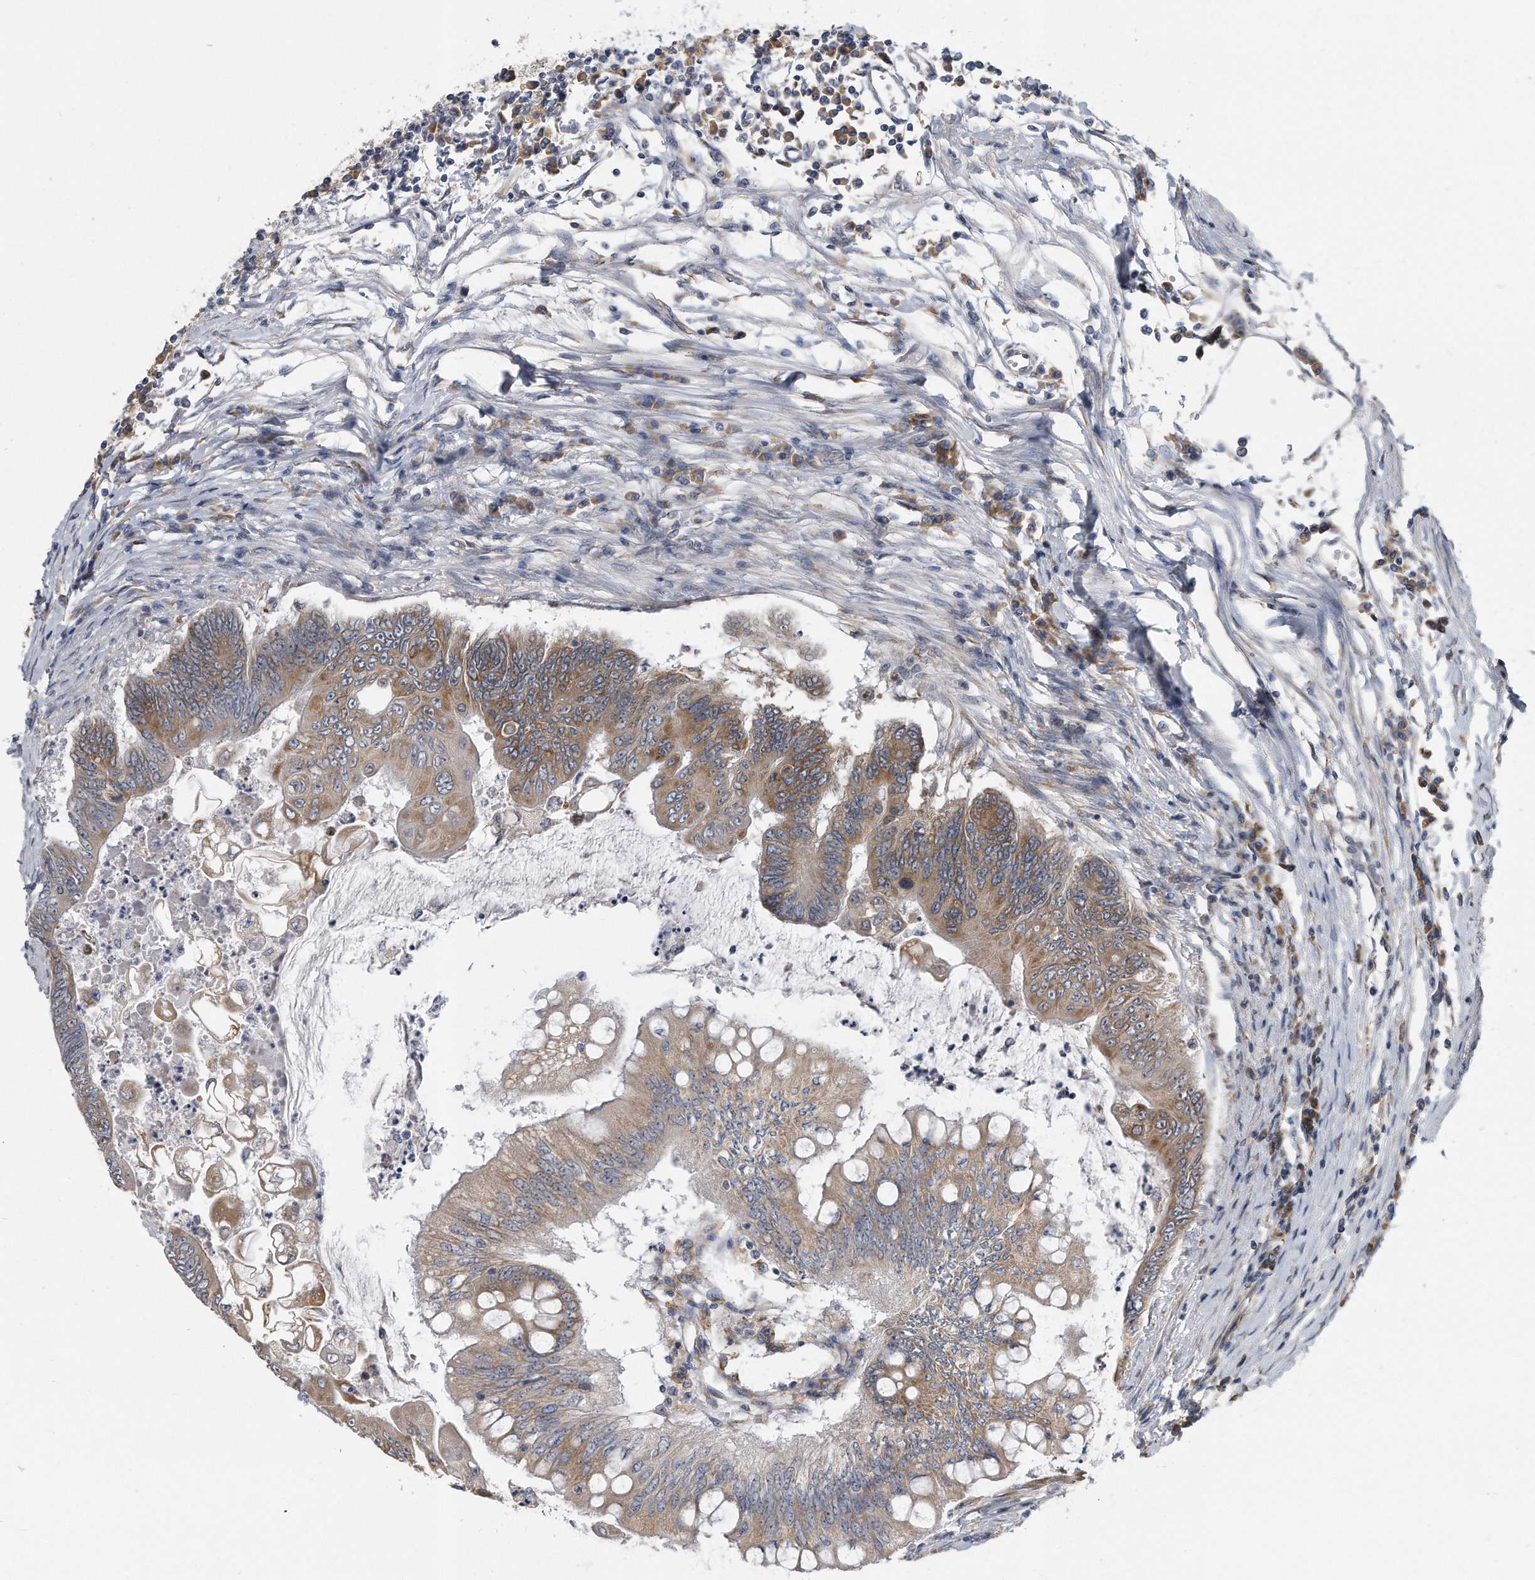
{"staining": {"intensity": "moderate", "quantity": ">75%", "location": "cytoplasmic/membranous"}, "tissue": "colorectal cancer", "cell_type": "Tumor cells", "image_type": "cancer", "snomed": [{"axis": "morphology", "description": "Adenoma, NOS"}, {"axis": "morphology", "description": "Adenocarcinoma, NOS"}, {"axis": "topography", "description": "Colon"}], "caption": "Protein expression analysis of colorectal cancer (adenocarcinoma) displays moderate cytoplasmic/membranous staining in approximately >75% of tumor cells.", "gene": "CCDC47", "patient": {"sex": "male", "age": 79}}